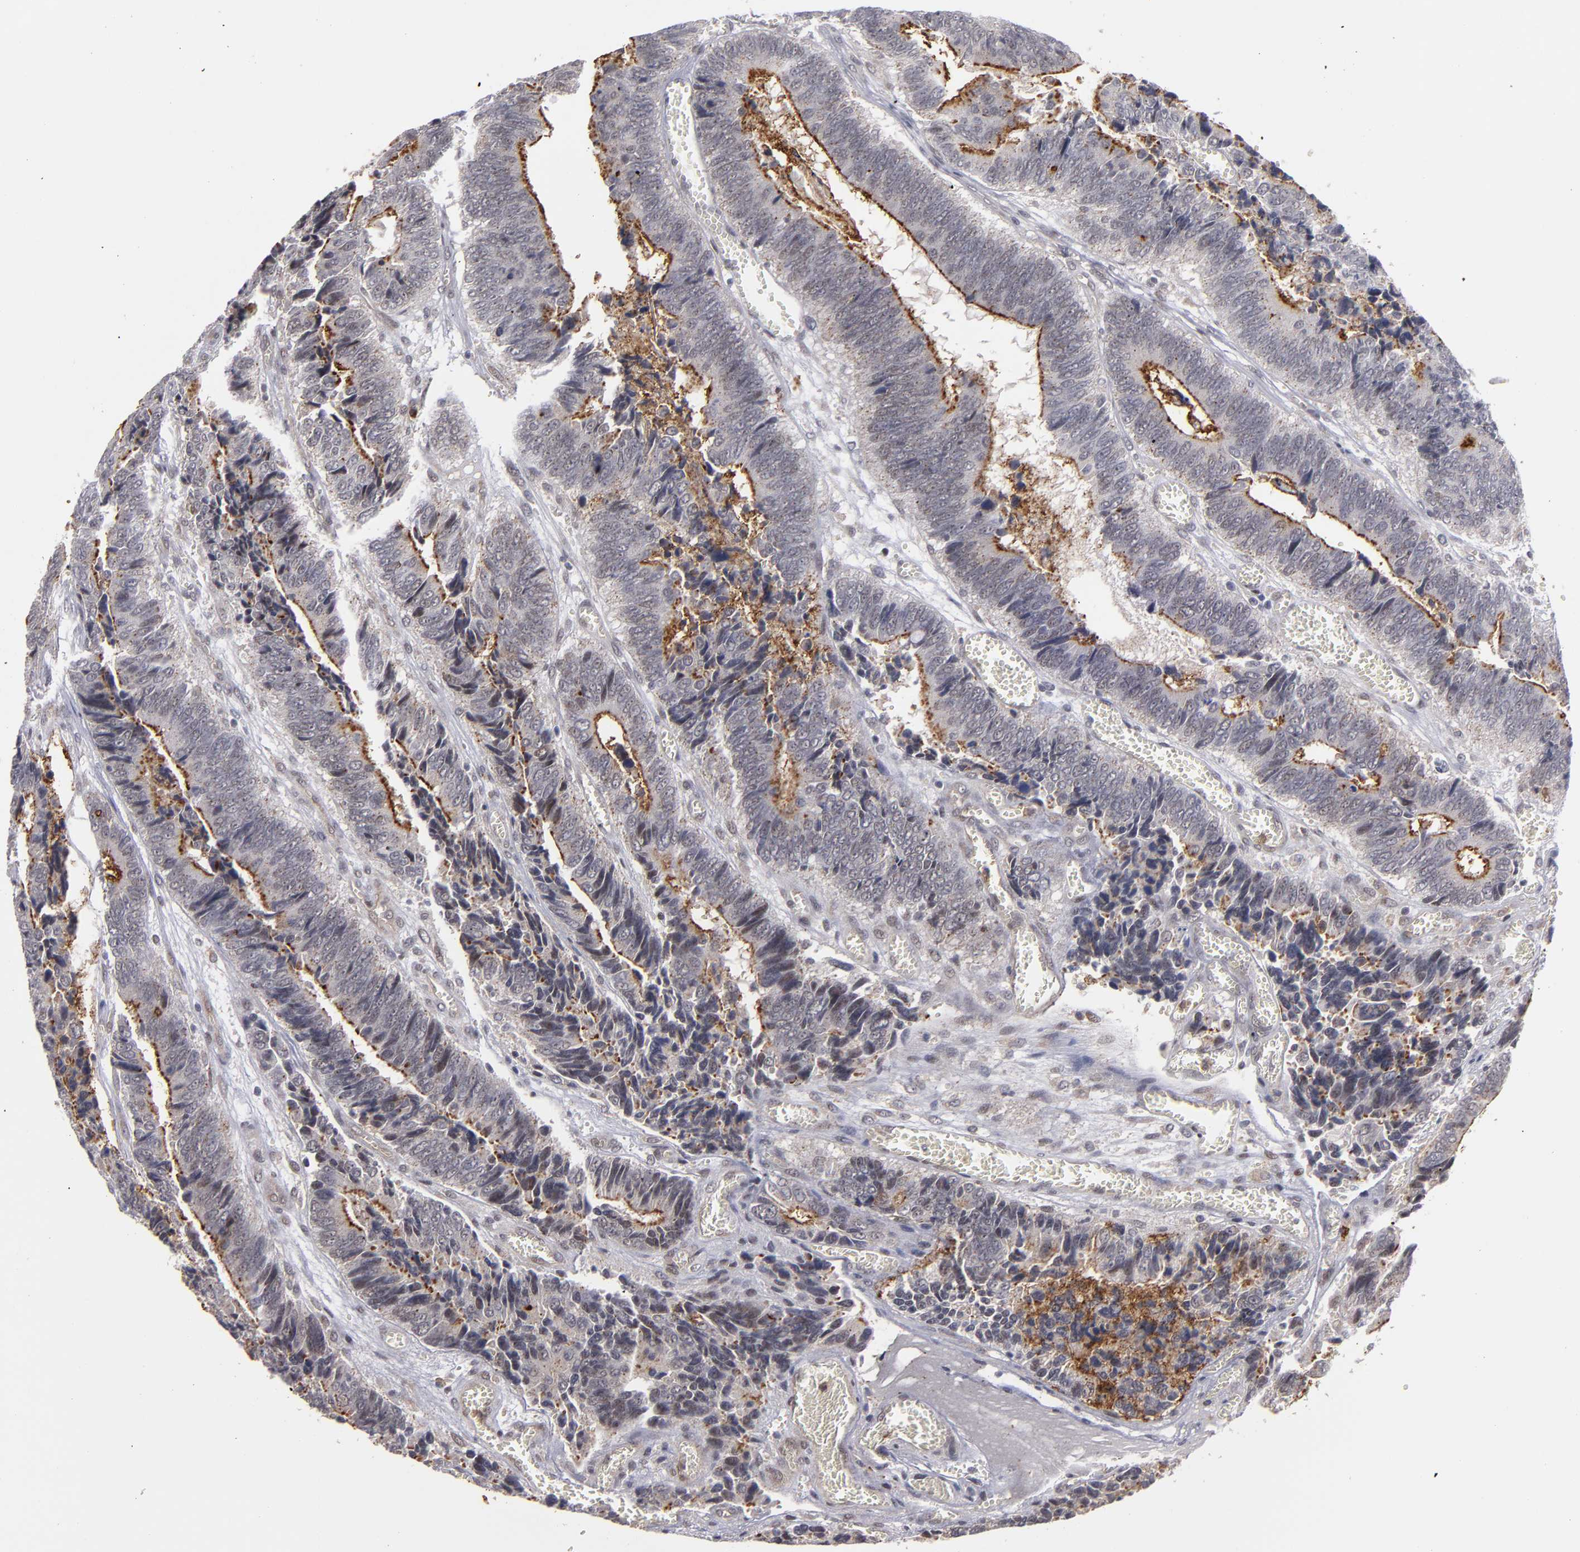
{"staining": {"intensity": "negative", "quantity": "none", "location": "none"}, "tissue": "colorectal cancer", "cell_type": "Tumor cells", "image_type": "cancer", "snomed": [{"axis": "morphology", "description": "Adenocarcinoma, NOS"}, {"axis": "topography", "description": "Colon"}], "caption": "An image of adenocarcinoma (colorectal) stained for a protein displays no brown staining in tumor cells.", "gene": "STX3", "patient": {"sex": "male", "age": 72}}